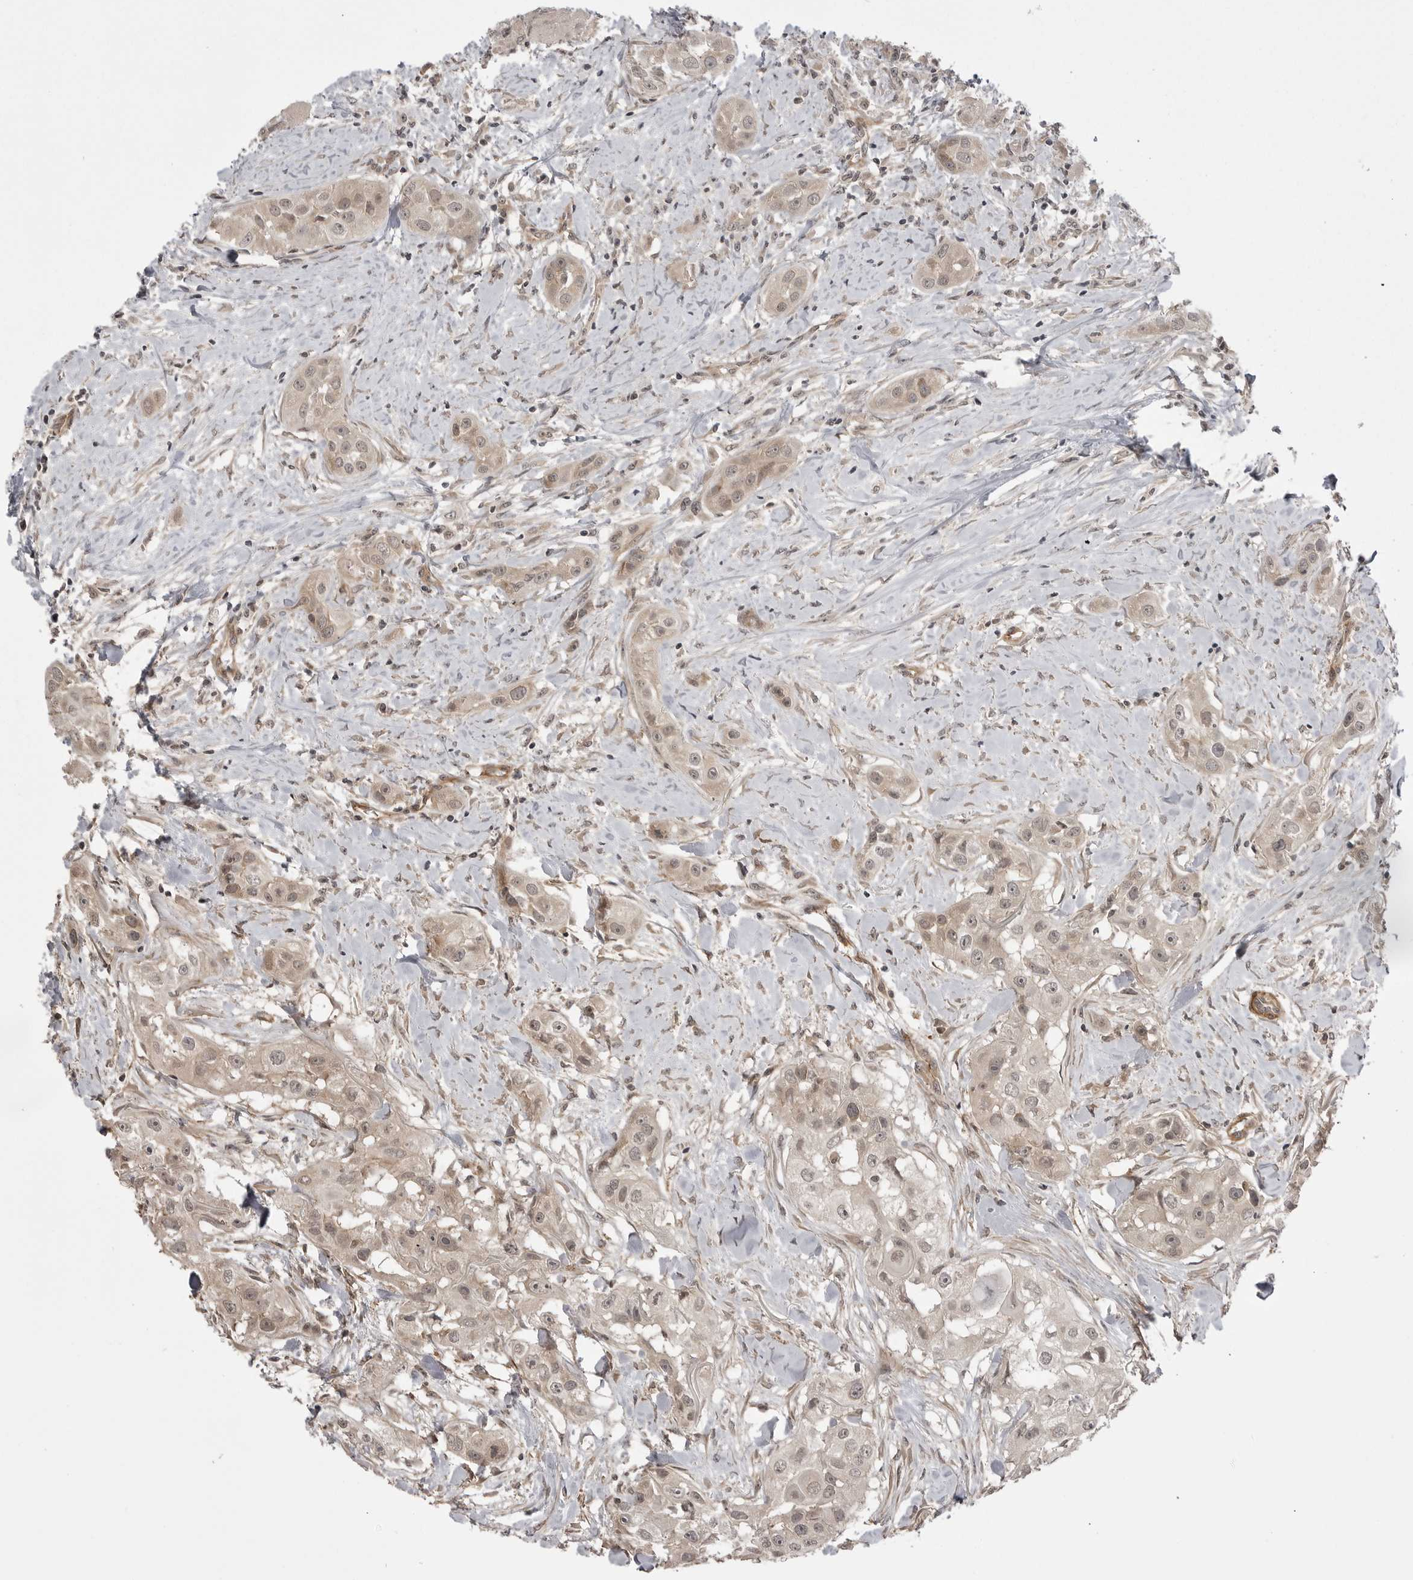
{"staining": {"intensity": "weak", "quantity": ">75%", "location": "cytoplasmic/membranous,nuclear"}, "tissue": "head and neck cancer", "cell_type": "Tumor cells", "image_type": "cancer", "snomed": [{"axis": "morphology", "description": "Normal tissue, NOS"}, {"axis": "morphology", "description": "Squamous cell carcinoma, NOS"}, {"axis": "topography", "description": "Skeletal muscle"}, {"axis": "topography", "description": "Head-Neck"}], "caption": "Immunohistochemistry (IHC) staining of head and neck squamous cell carcinoma, which displays low levels of weak cytoplasmic/membranous and nuclear positivity in about >75% of tumor cells indicating weak cytoplasmic/membranous and nuclear protein expression. The staining was performed using DAB (3,3'-diaminobenzidine) (brown) for protein detection and nuclei were counterstained in hematoxylin (blue).", "gene": "SORBS1", "patient": {"sex": "male", "age": 51}}